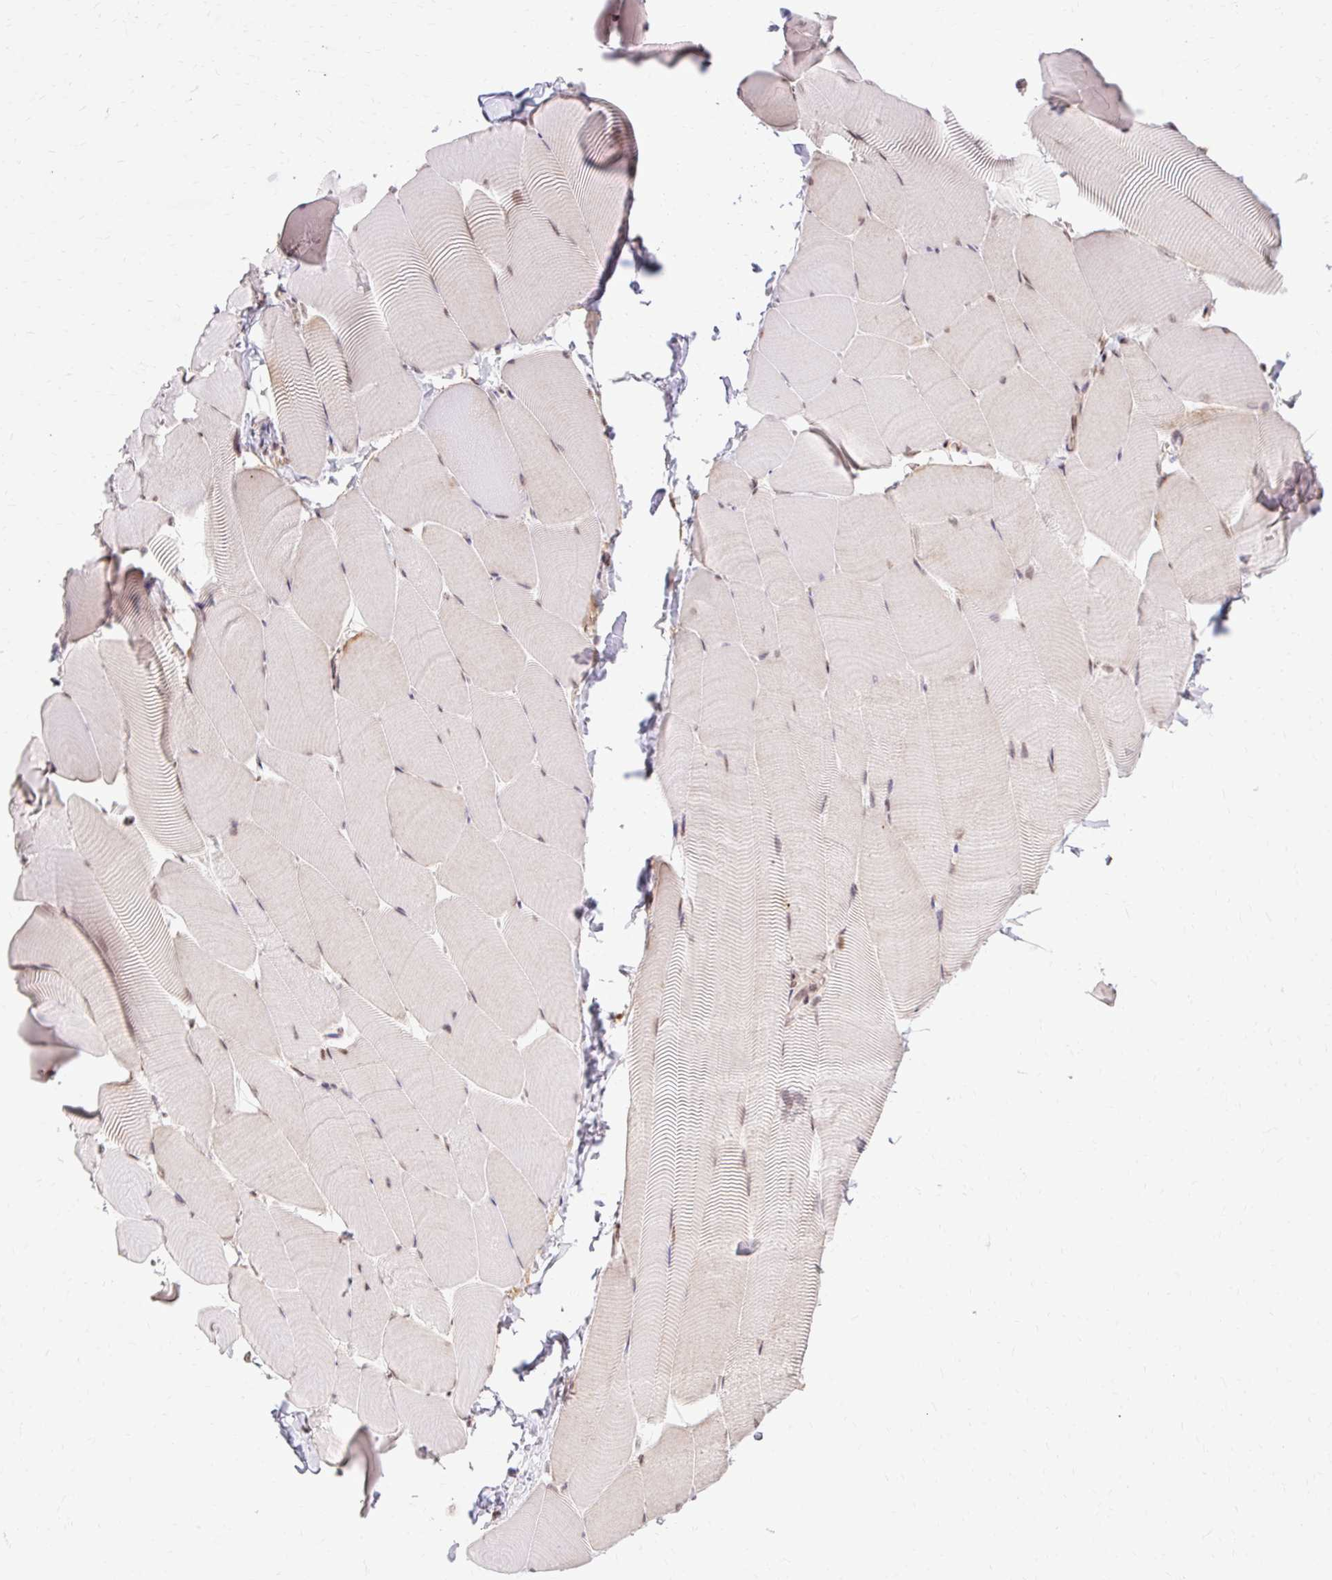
{"staining": {"intensity": "moderate", "quantity": "25%-75%", "location": "nuclear"}, "tissue": "skeletal muscle", "cell_type": "Myocytes", "image_type": "normal", "snomed": [{"axis": "morphology", "description": "Normal tissue, NOS"}, {"axis": "topography", "description": "Skeletal muscle"}], "caption": "Brown immunohistochemical staining in normal human skeletal muscle reveals moderate nuclear staining in about 25%-75% of myocytes.", "gene": "ENSG00000261832", "patient": {"sex": "male", "age": 25}}